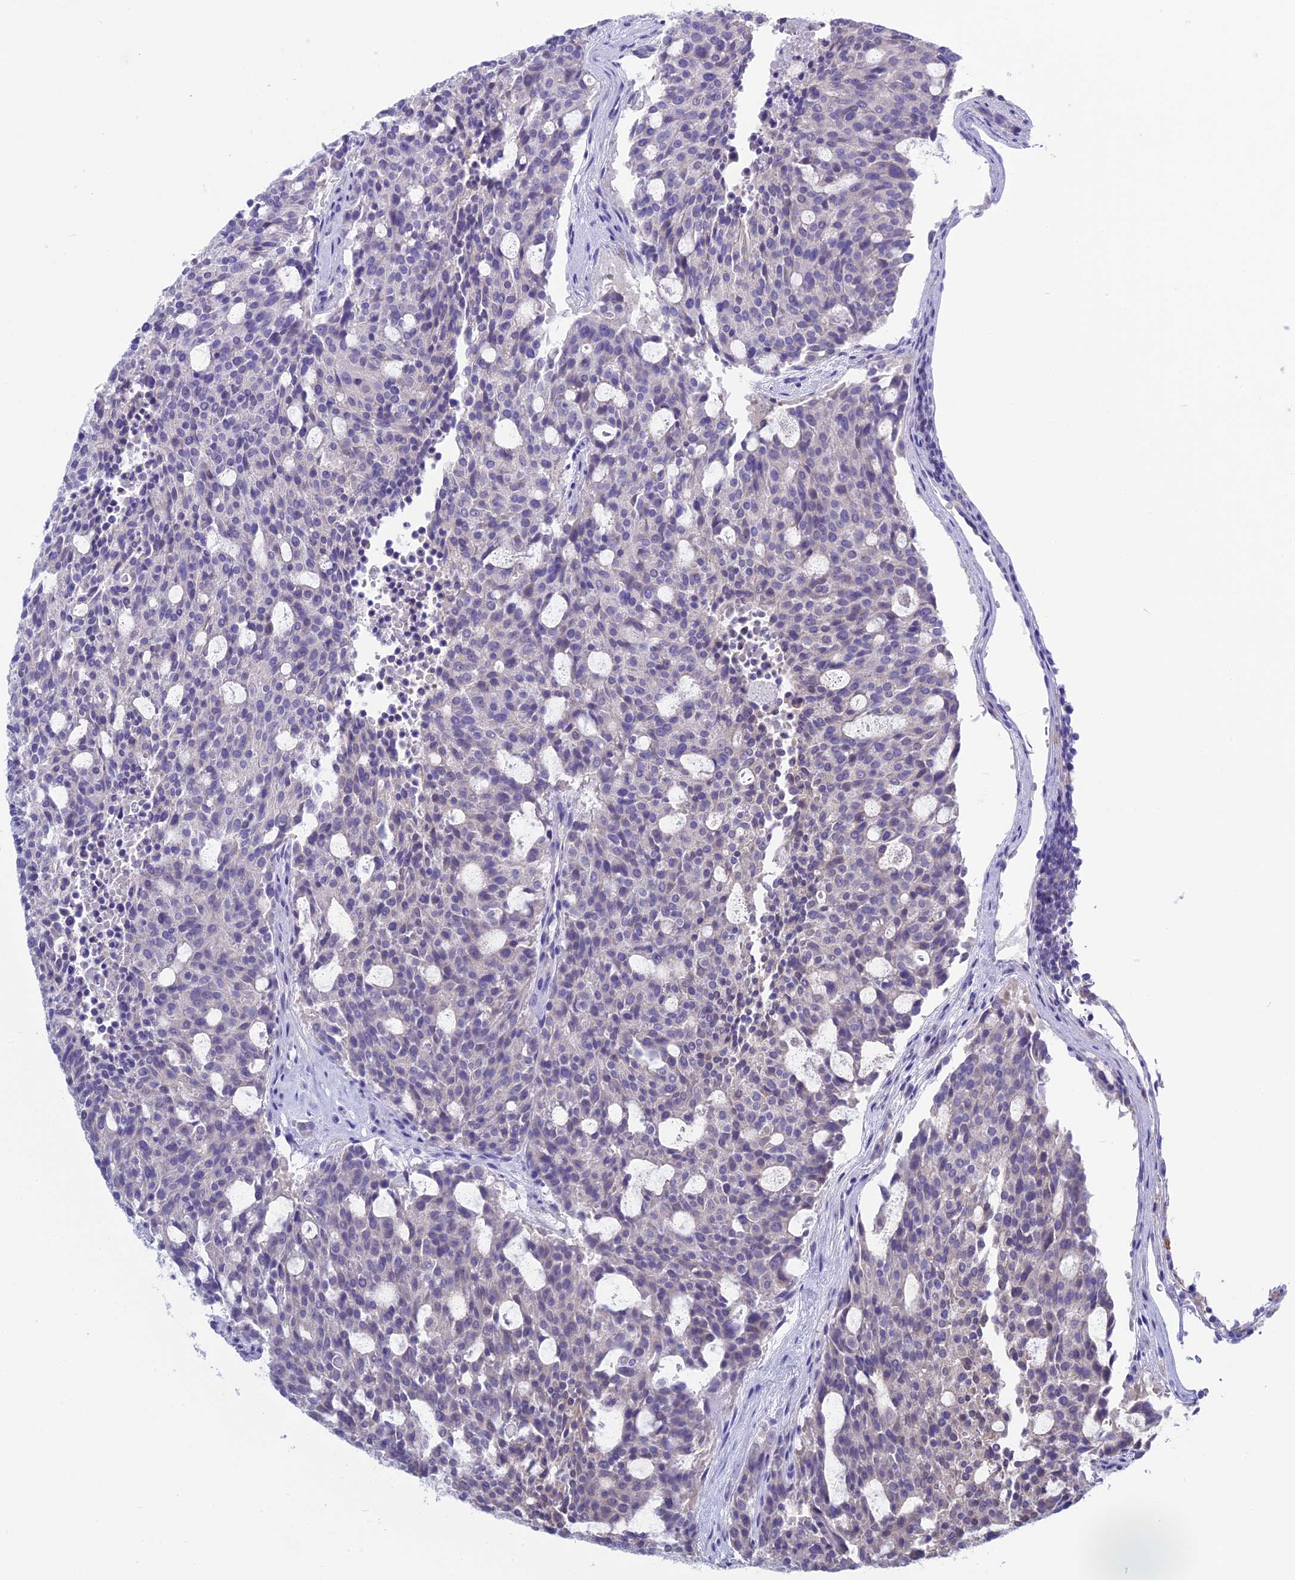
{"staining": {"intensity": "negative", "quantity": "none", "location": "none"}, "tissue": "carcinoid", "cell_type": "Tumor cells", "image_type": "cancer", "snomed": [{"axis": "morphology", "description": "Carcinoid, malignant, NOS"}, {"axis": "topography", "description": "Pancreas"}], "caption": "Tumor cells show no significant protein staining in carcinoid.", "gene": "SNAP91", "patient": {"sex": "female", "age": 54}}